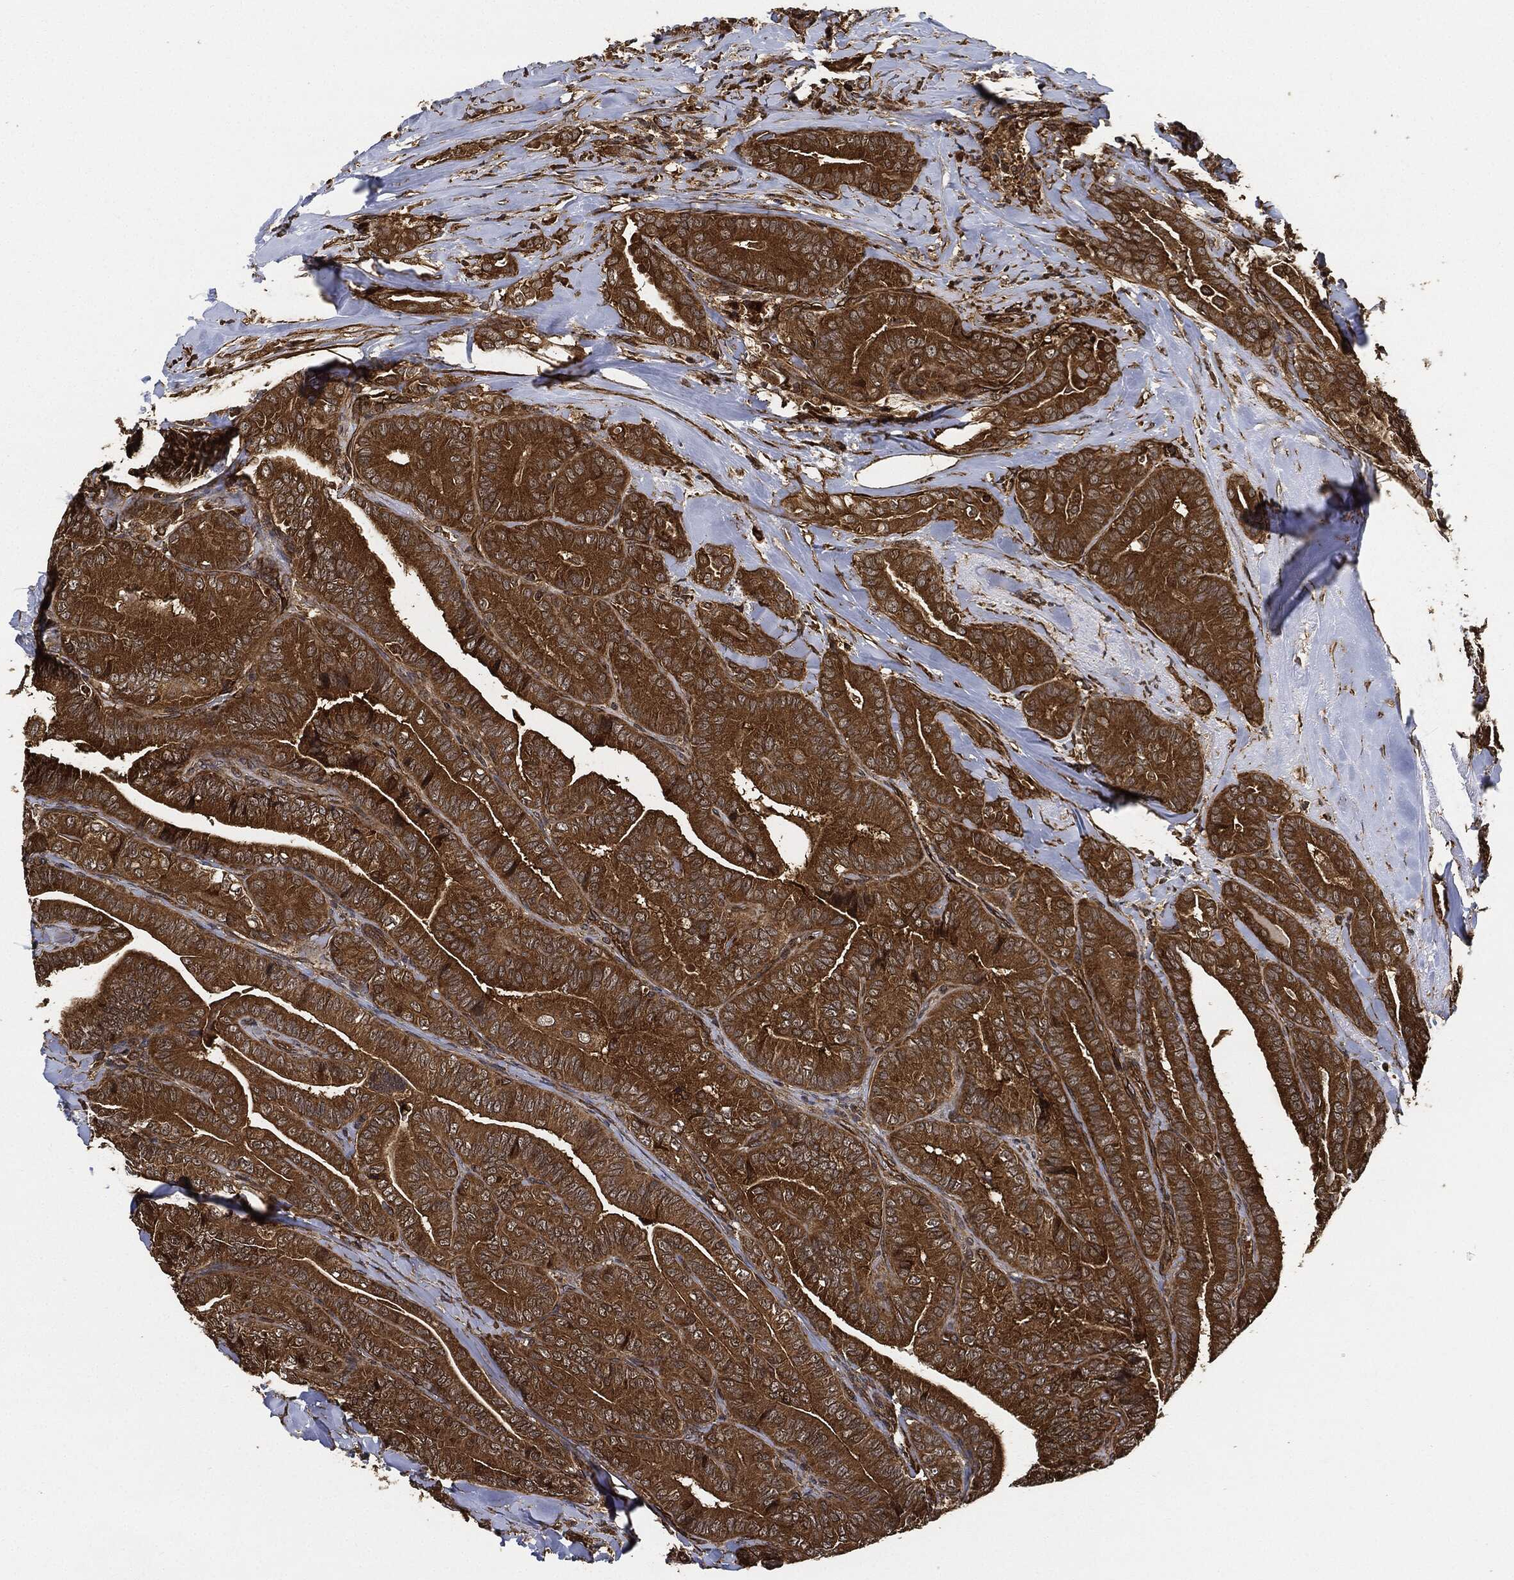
{"staining": {"intensity": "strong", "quantity": ">75%", "location": "cytoplasmic/membranous"}, "tissue": "thyroid cancer", "cell_type": "Tumor cells", "image_type": "cancer", "snomed": [{"axis": "morphology", "description": "Papillary adenocarcinoma, NOS"}, {"axis": "topography", "description": "Thyroid gland"}], "caption": "About >75% of tumor cells in human papillary adenocarcinoma (thyroid) display strong cytoplasmic/membranous protein positivity as visualized by brown immunohistochemical staining.", "gene": "CEP290", "patient": {"sex": "male", "age": 61}}